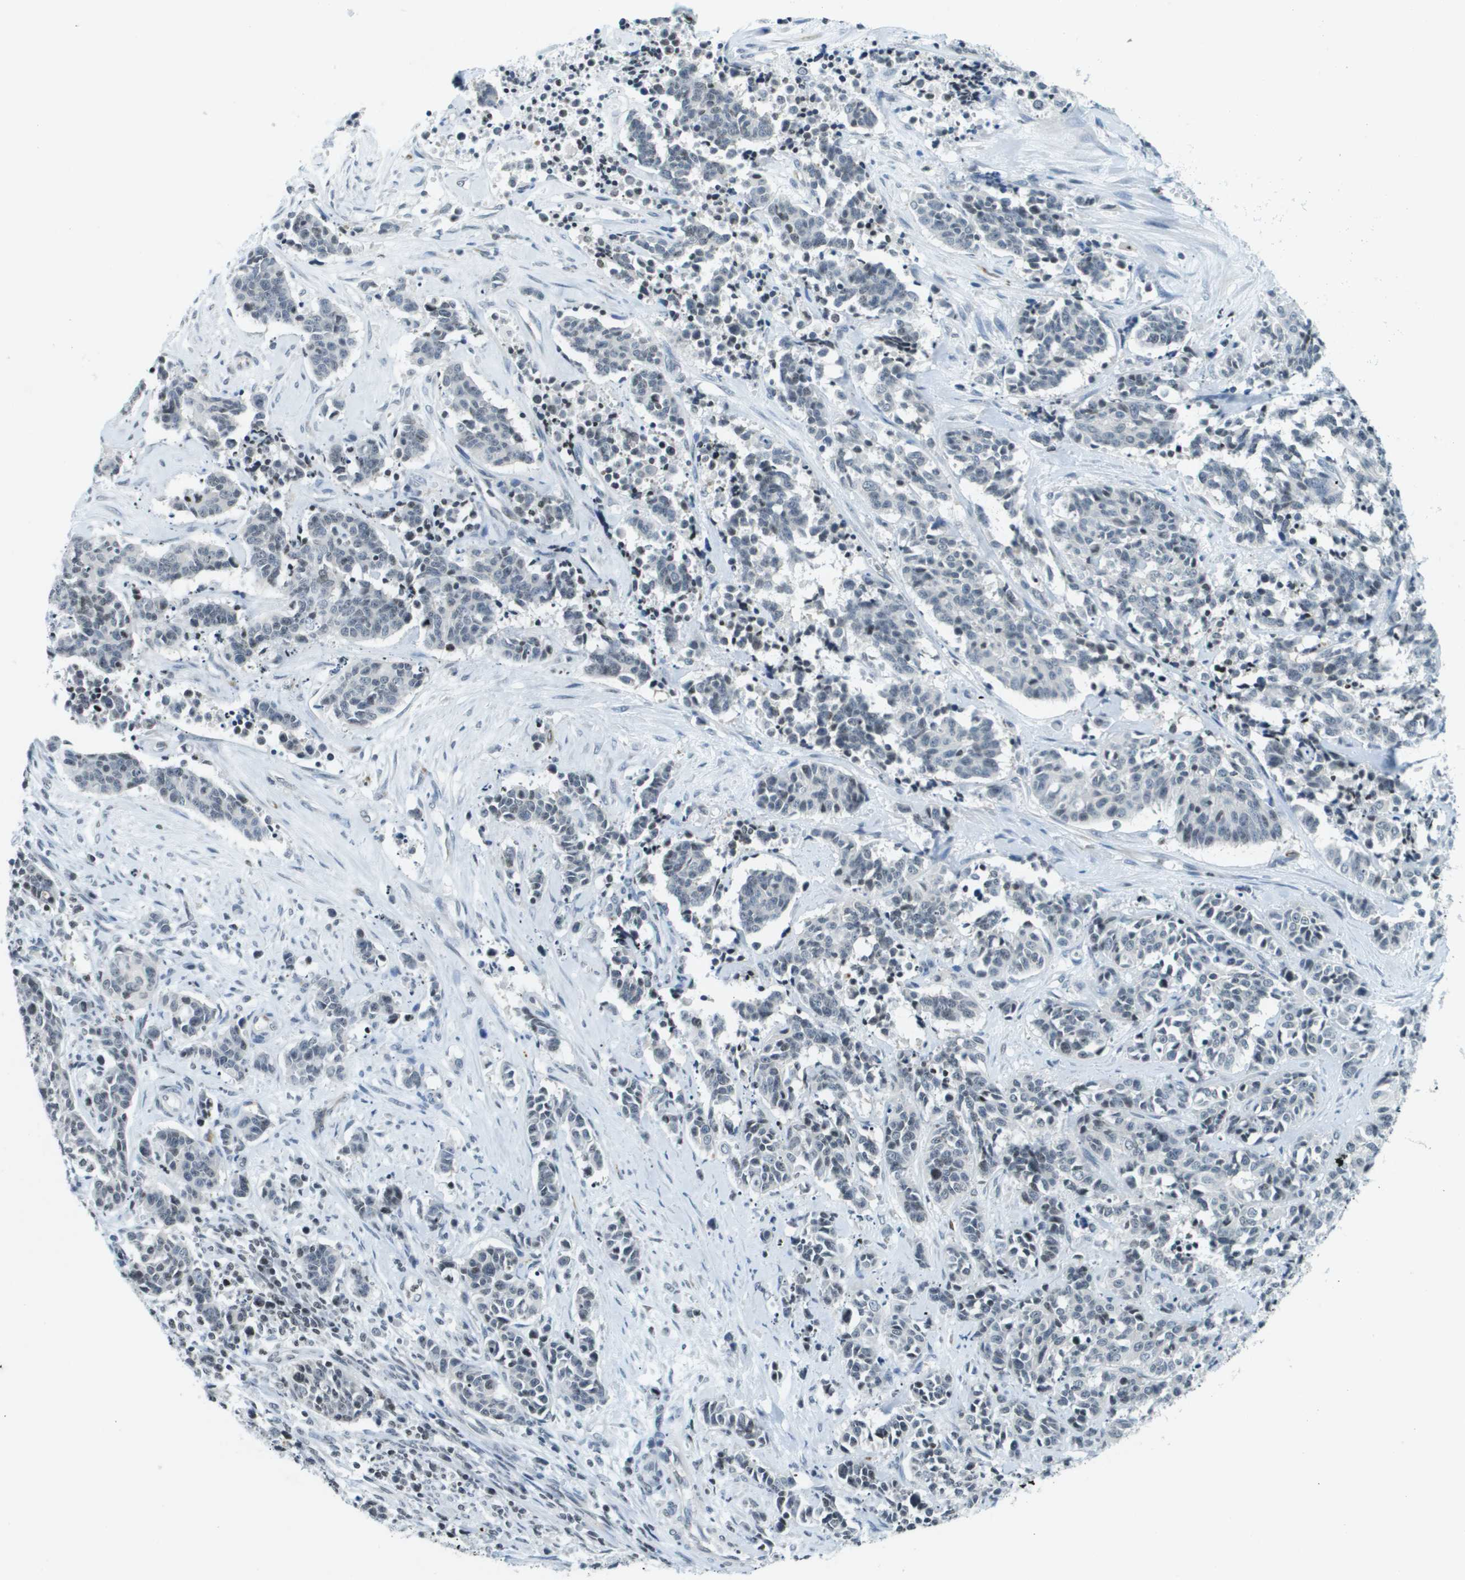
{"staining": {"intensity": "negative", "quantity": "none", "location": "none"}, "tissue": "cervical cancer", "cell_type": "Tumor cells", "image_type": "cancer", "snomed": [{"axis": "morphology", "description": "Squamous cell carcinoma, NOS"}, {"axis": "topography", "description": "Cervix"}], "caption": "A photomicrograph of squamous cell carcinoma (cervical) stained for a protein displays no brown staining in tumor cells.", "gene": "UVRAG", "patient": {"sex": "female", "age": 35}}